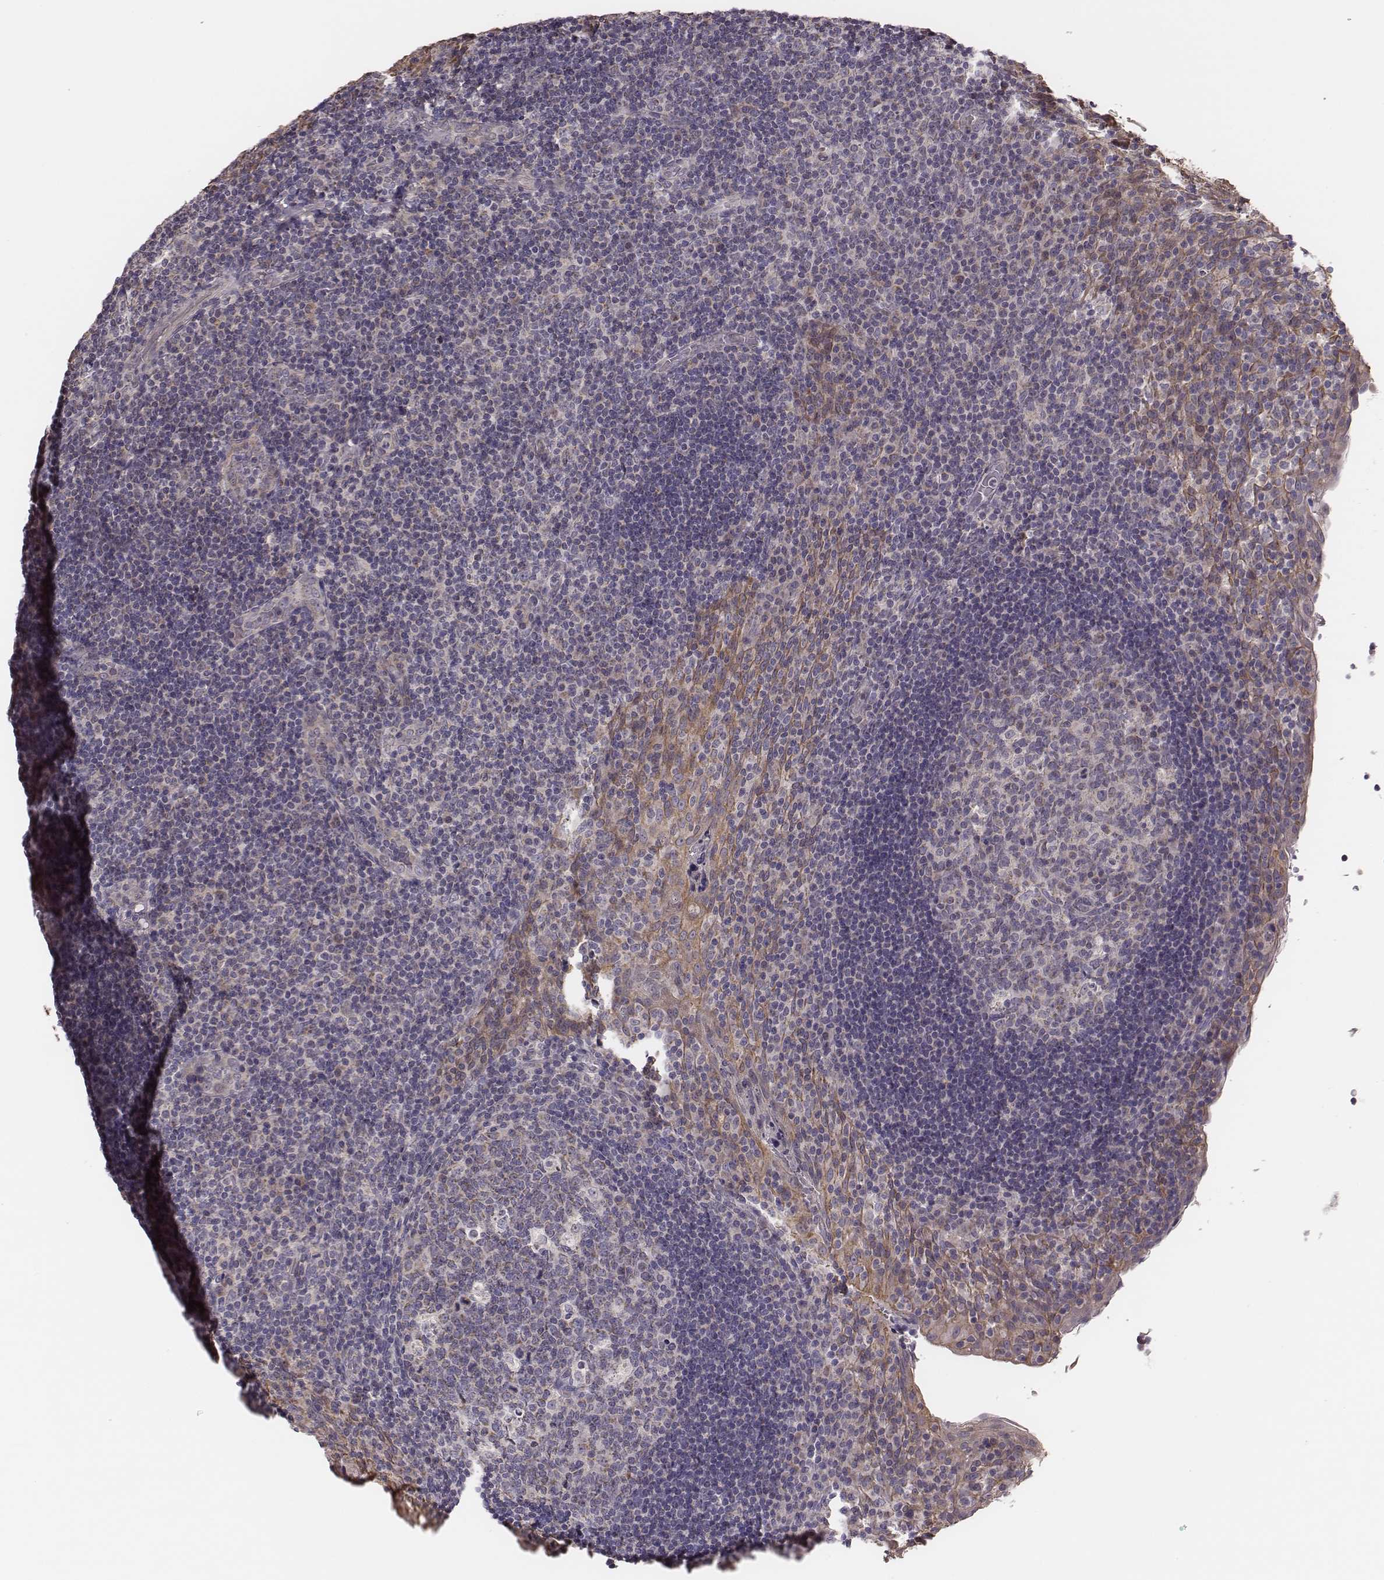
{"staining": {"intensity": "negative", "quantity": "none", "location": "none"}, "tissue": "tonsil", "cell_type": "Germinal center cells", "image_type": "normal", "snomed": [{"axis": "morphology", "description": "Normal tissue, NOS"}, {"axis": "topography", "description": "Tonsil"}], "caption": "A high-resolution image shows IHC staining of benign tonsil, which exhibits no significant positivity in germinal center cells.", "gene": "HAVCR1", "patient": {"sex": "male", "age": 17}}